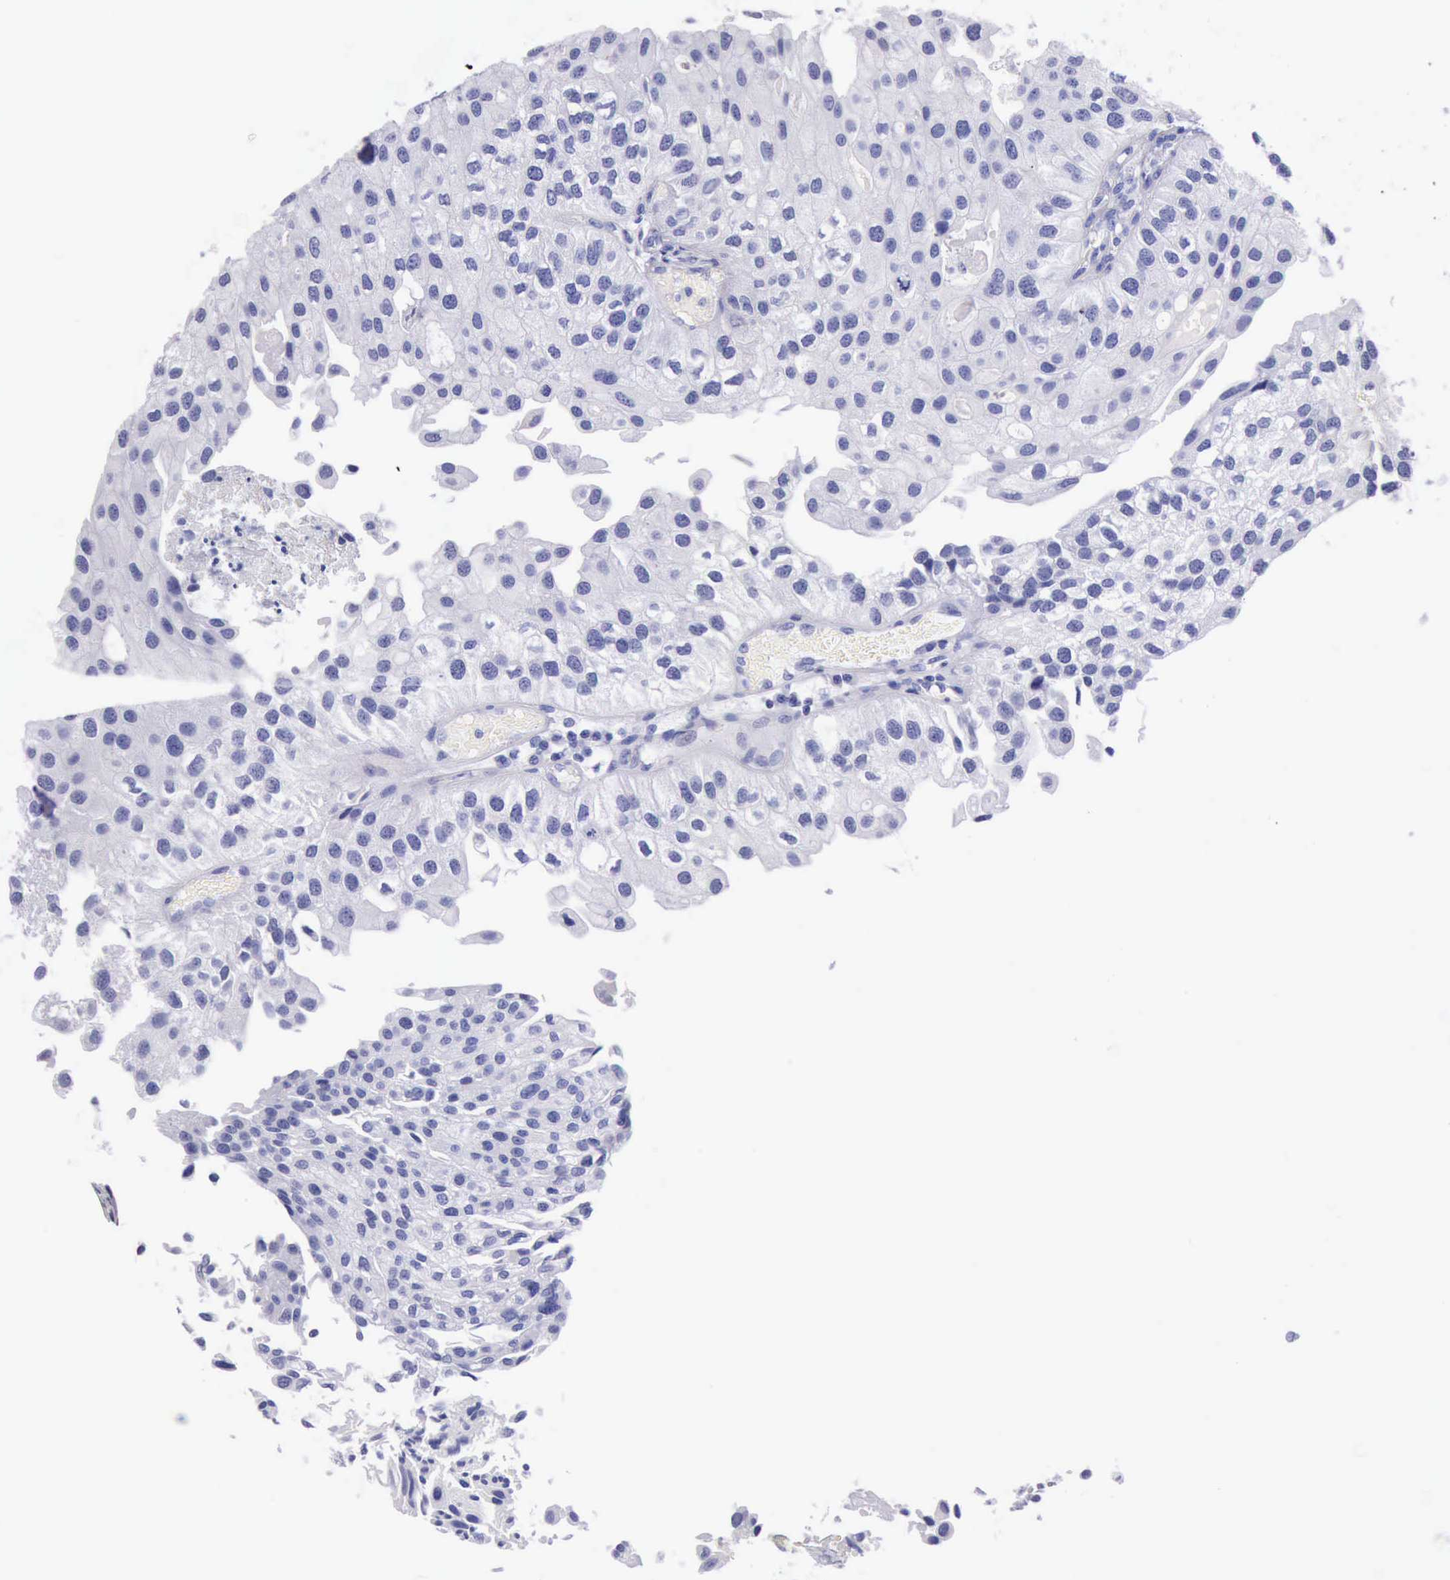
{"staining": {"intensity": "negative", "quantity": "none", "location": "none"}, "tissue": "urothelial cancer", "cell_type": "Tumor cells", "image_type": "cancer", "snomed": [{"axis": "morphology", "description": "Urothelial carcinoma, Low grade"}, {"axis": "topography", "description": "Urinary bladder"}], "caption": "This is an IHC photomicrograph of urothelial cancer. There is no expression in tumor cells.", "gene": "LRFN5", "patient": {"sex": "female", "age": 89}}